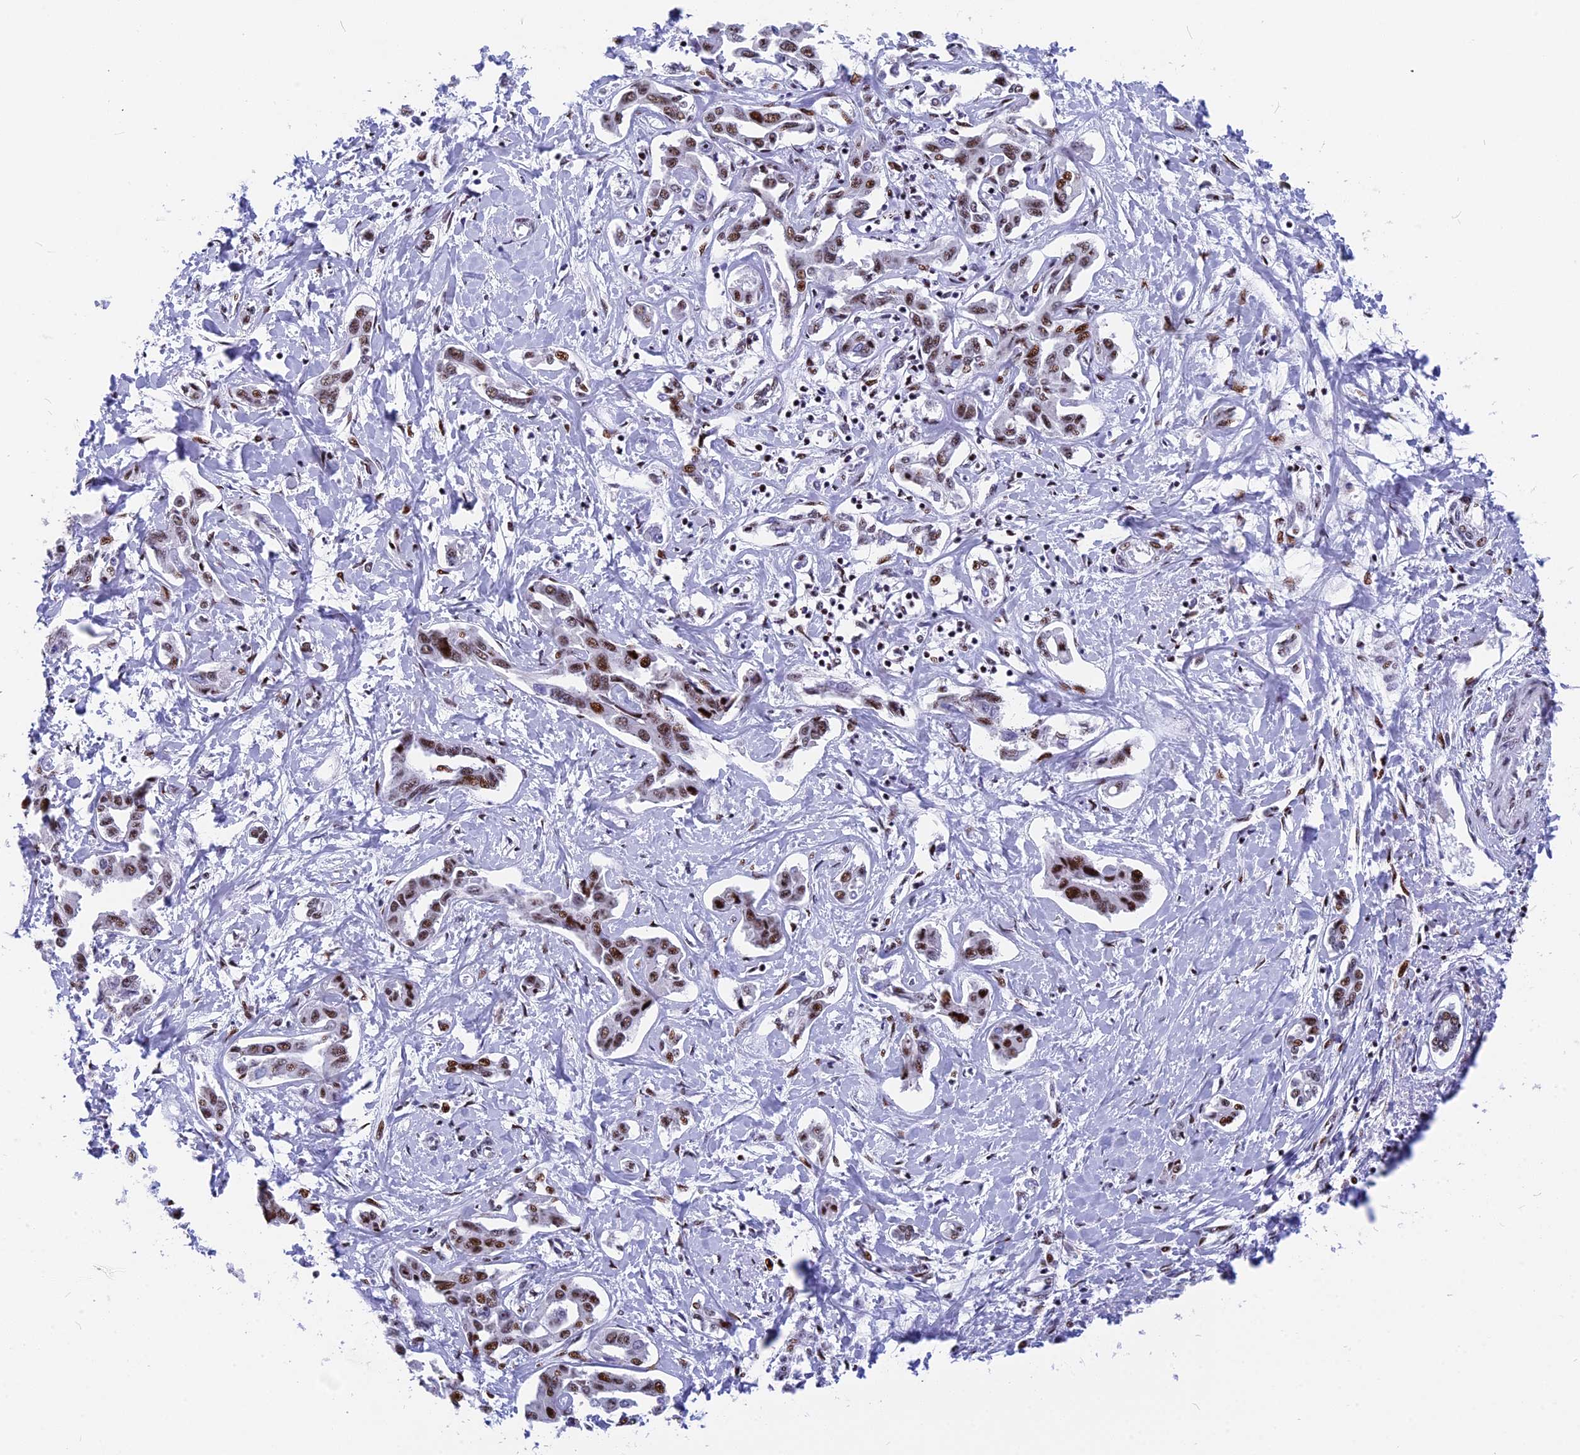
{"staining": {"intensity": "moderate", "quantity": ">75%", "location": "nuclear"}, "tissue": "liver cancer", "cell_type": "Tumor cells", "image_type": "cancer", "snomed": [{"axis": "morphology", "description": "Cholangiocarcinoma"}, {"axis": "topography", "description": "Liver"}], "caption": "Protein analysis of liver cancer (cholangiocarcinoma) tissue exhibits moderate nuclear staining in about >75% of tumor cells.", "gene": "NSA2", "patient": {"sex": "male", "age": 59}}